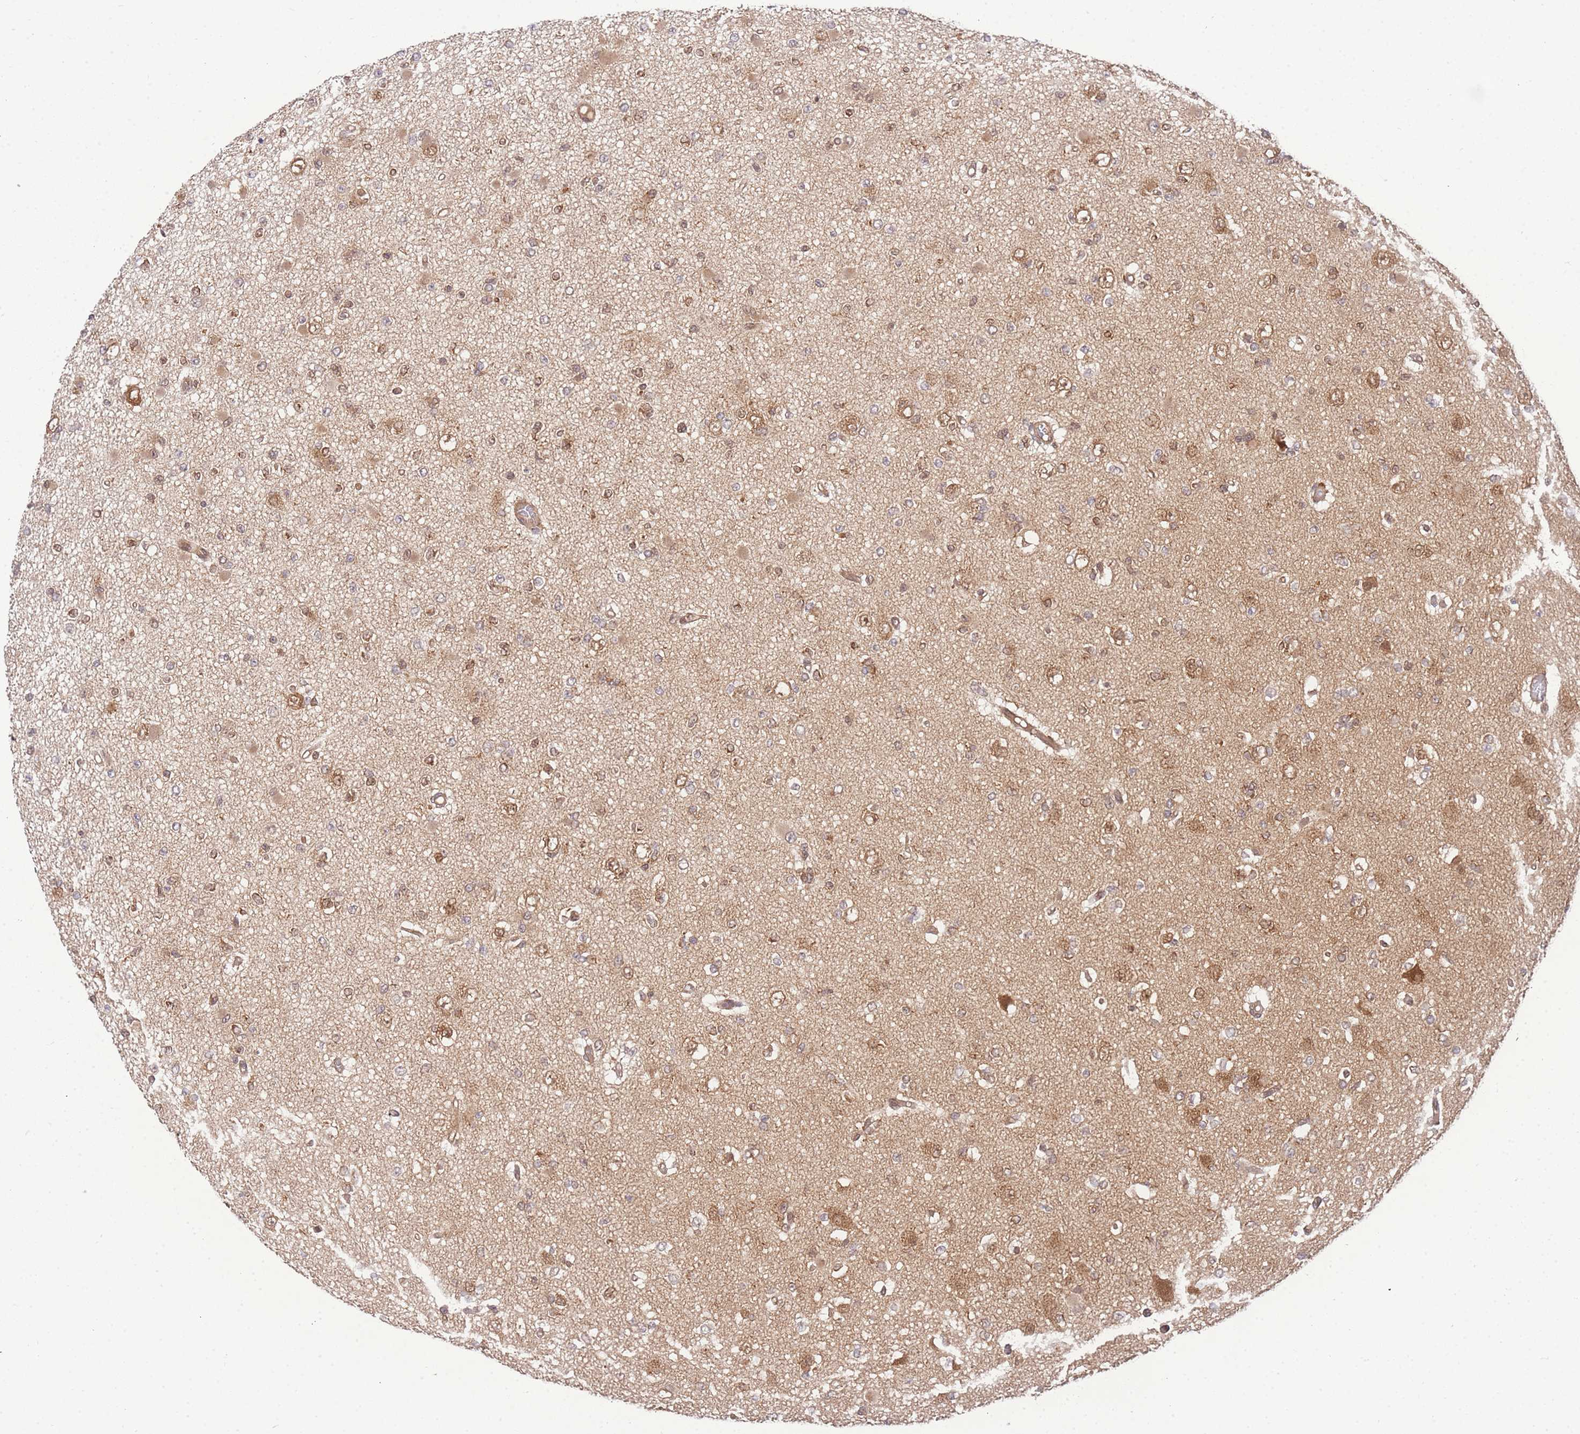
{"staining": {"intensity": "moderate", "quantity": ">75%", "location": "cytoplasmic/membranous,nuclear"}, "tissue": "glioma", "cell_type": "Tumor cells", "image_type": "cancer", "snomed": [{"axis": "morphology", "description": "Glioma, malignant, Low grade"}, {"axis": "topography", "description": "Brain"}], "caption": "This is a micrograph of immunohistochemistry staining of malignant glioma (low-grade), which shows moderate expression in the cytoplasmic/membranous and nuclear of tumor cells.", "gene": "KIAA1191", "patient": {"sex": "female", "age": 22}}